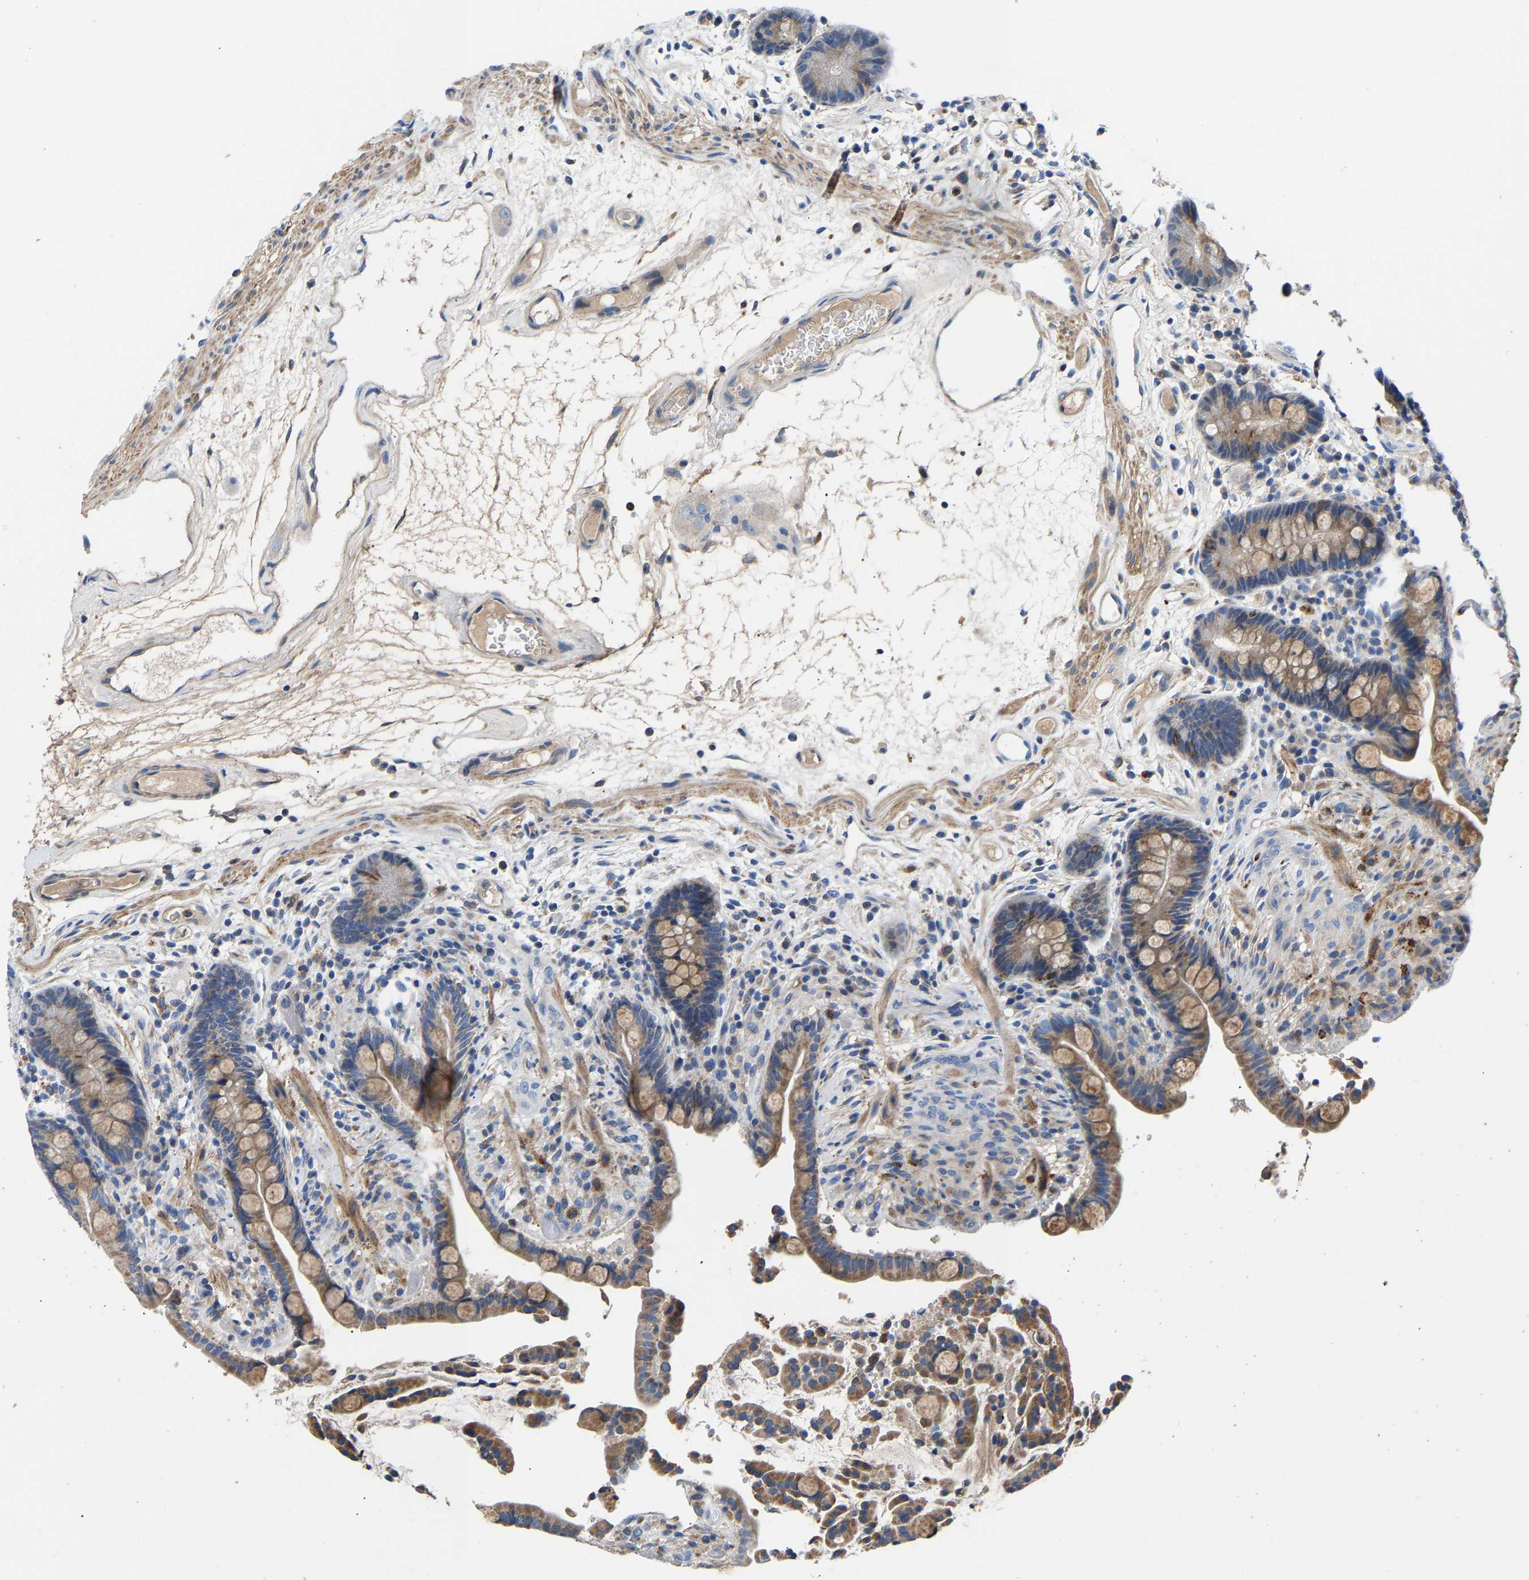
{"staining": {"intensity": "weak", "quantity": ">75%", "location": "cytoplasmic/membranous"}, "tissue": "colon", "cell_type": "Endothelial cells", "image_type": "normal", "snomed": [{"axis": "morphology", "description": "Normal tissue, NOS"}, {"axis": "topography", "description": "Colon"}], "caption": "Protein expression analysis of normal human colon reveals weak cytoplasmic/membranous expression in approximately >75% of endothelial cells.", "gene": "CCDC171", "patient": {"sex": "male", "age": 73}}